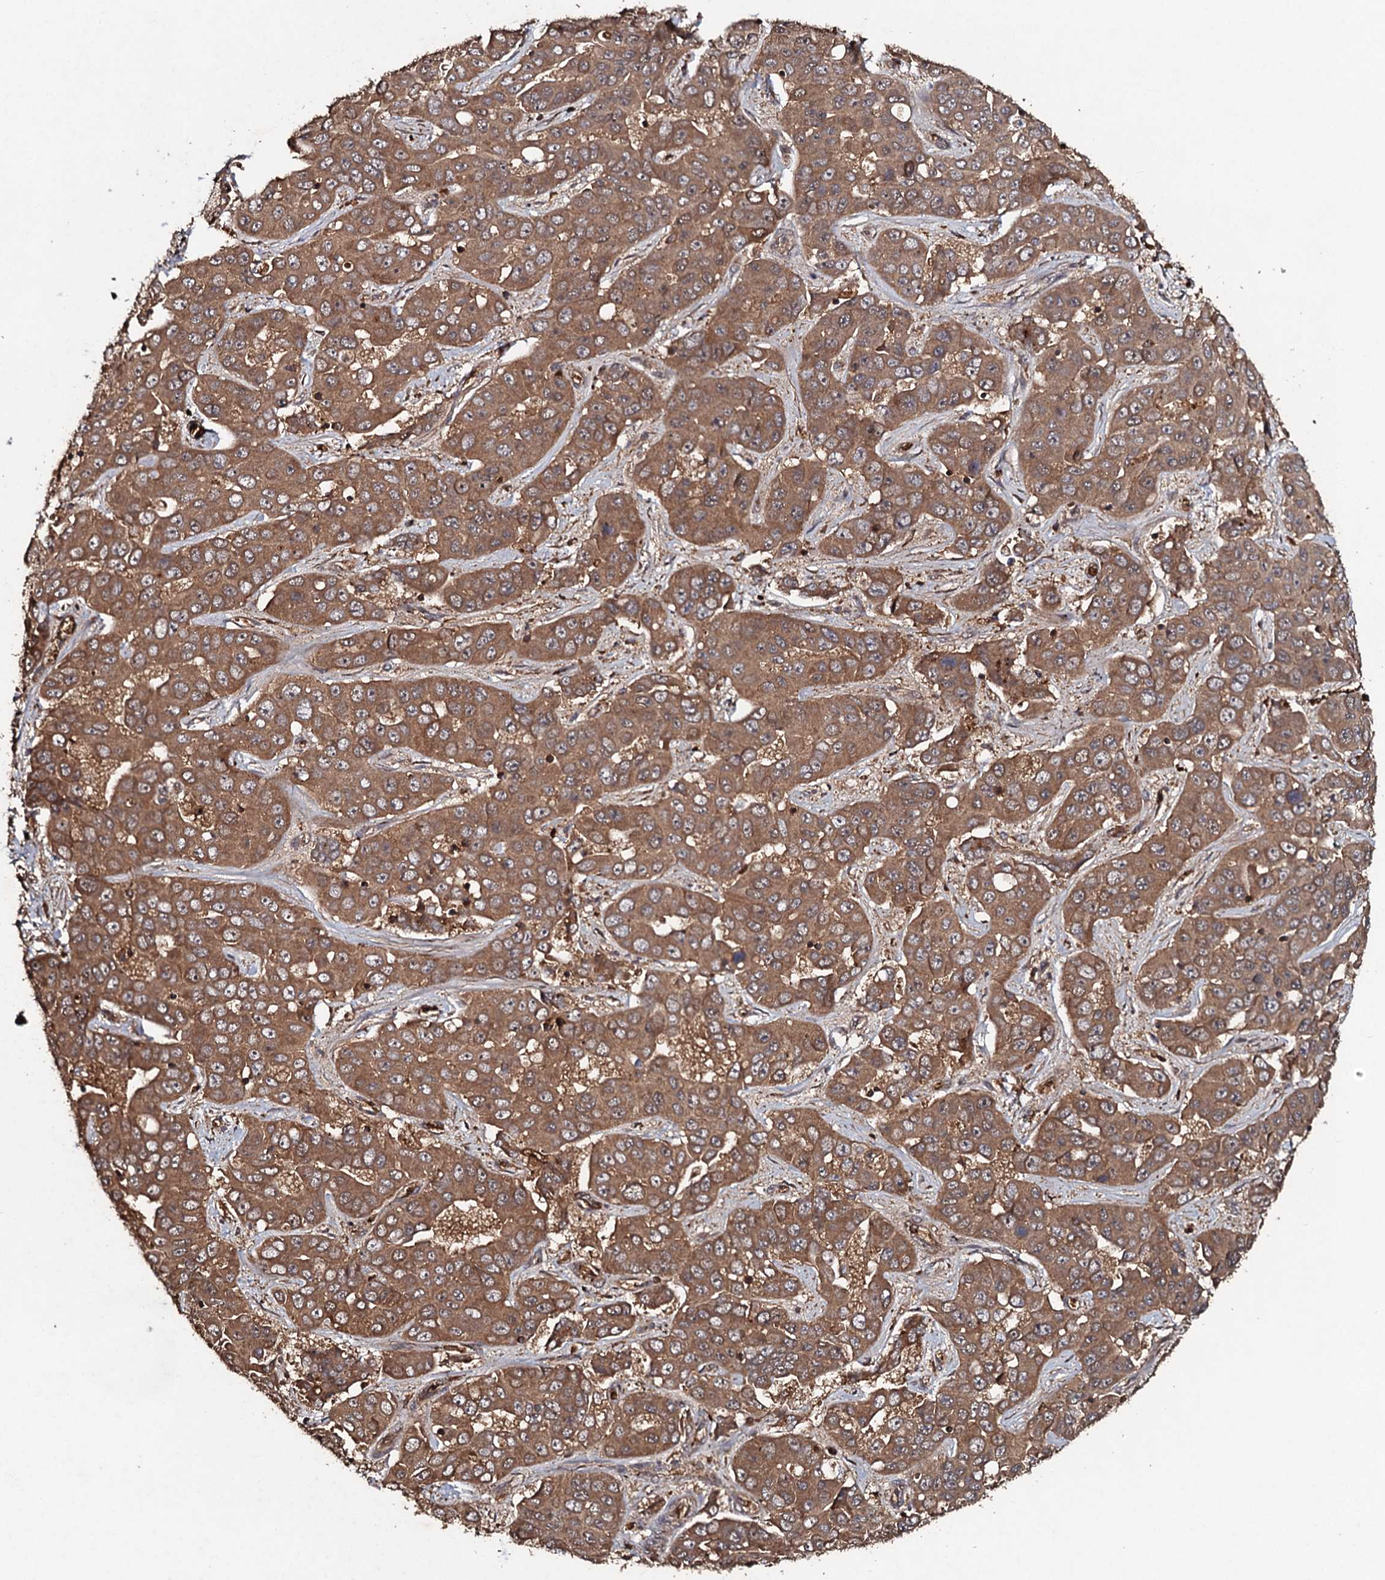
{"staining": {"intensity": "moderate", "quantity": ">75%", "location": "cytoplasmic/membranous"}, "tissue": "liver cancer", "cell_type": "Tumor cells", "image_type": "cancer", "snomed": [{"axis": "morphology", "description": "Cholangiocarcinoma"}, {"axis": "topography", "description": "Liver"}], "caption": "Immunohistochemical staining of human liver cholangiocarcinoma displays moderate cytoplasmic/membranous protein staining in approximately >75% of tumor cells.", "gene": "ADGRG3", "patient": {"sex": "female", "age": 52}}